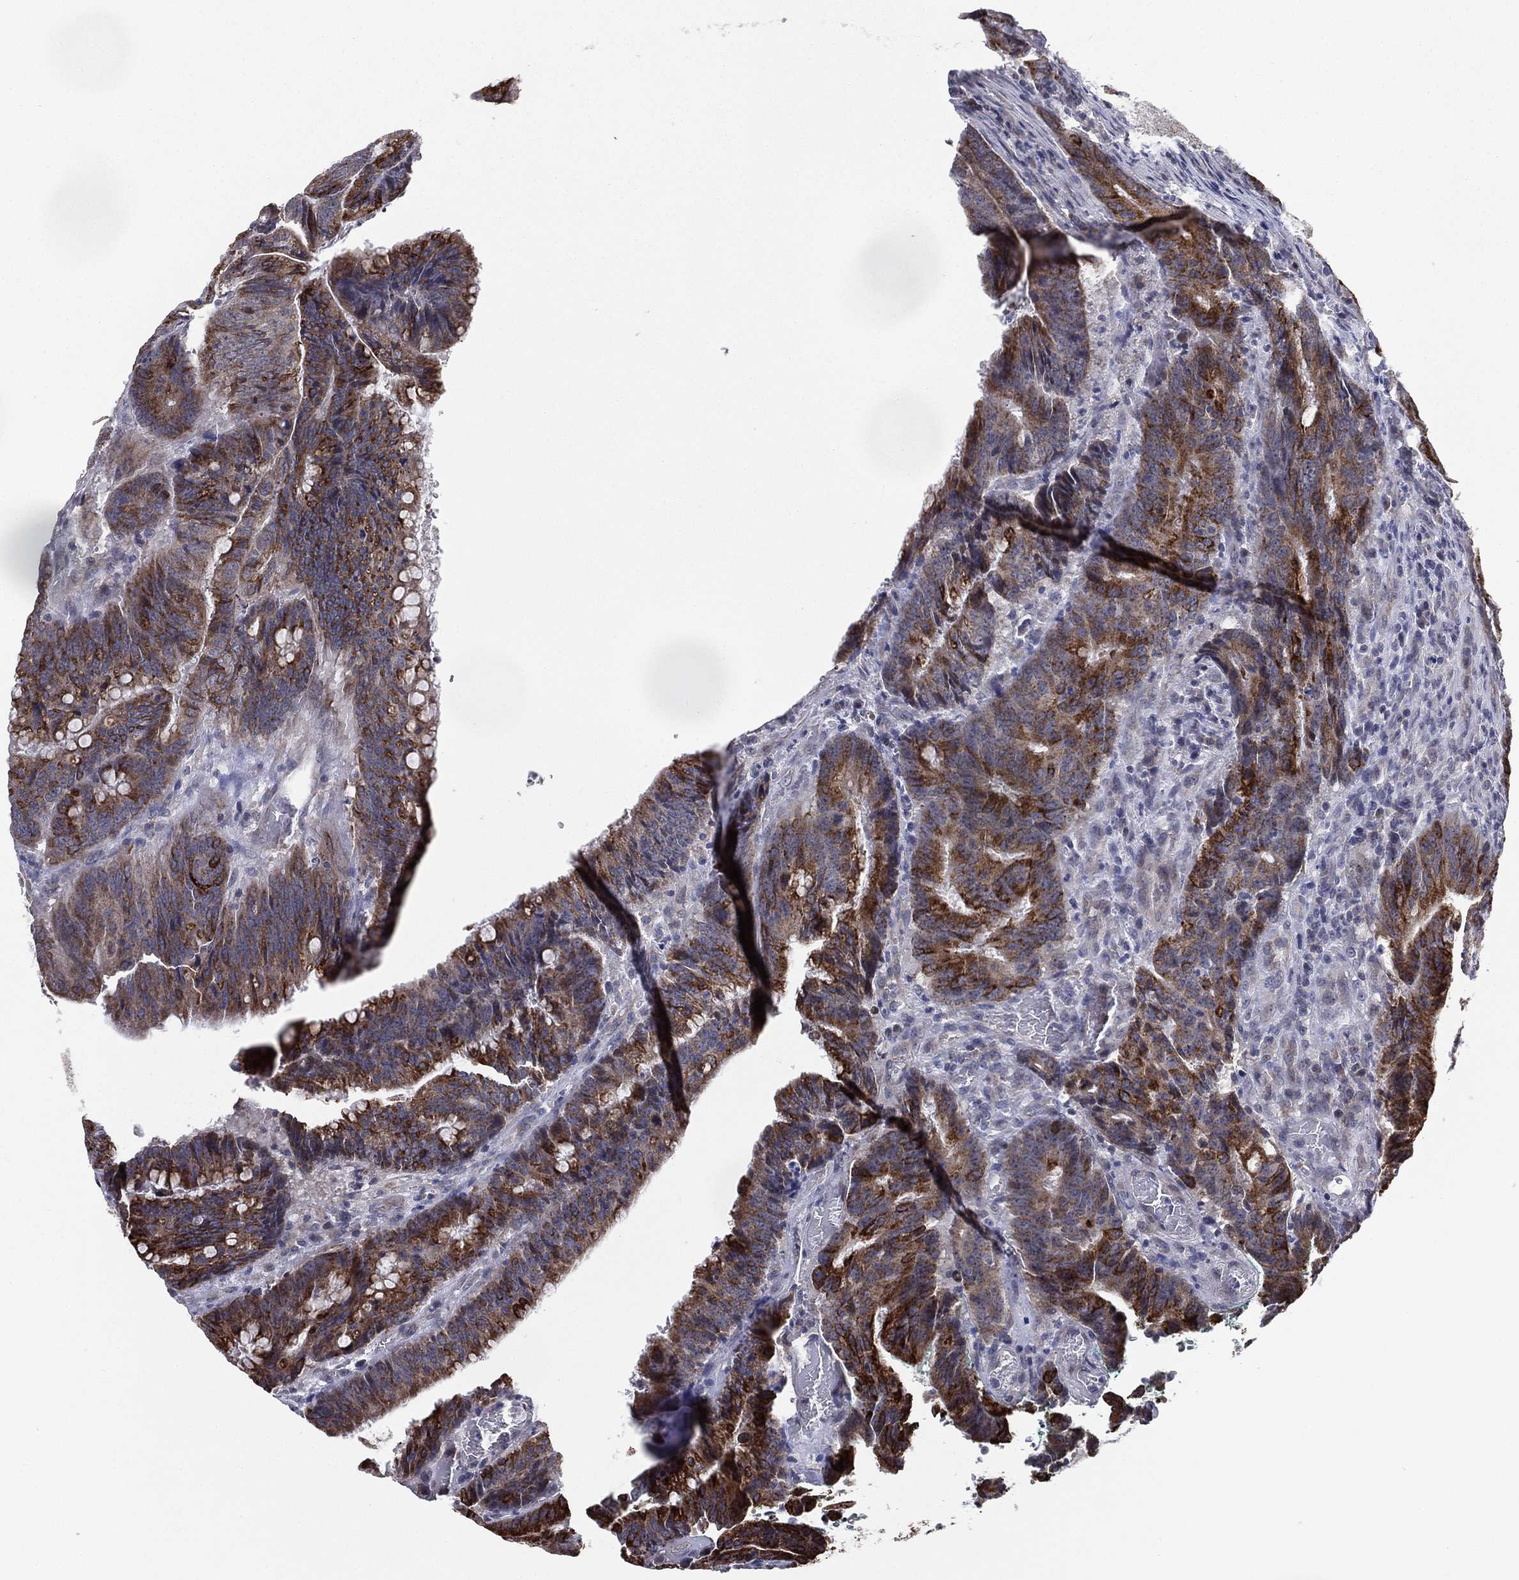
{"staining": {"intensity": "strong", "quantity": "25%-75%", "location": "cytoplasmic/membranous"}, "tissue": "colorectal cancer", "cell_type": "Tumor cells", "image_type": "cancer", "snomed": [{"axis": "morphology", "description": "Adenocarcinoma, NOS"}, {"axis": "topography", "description": "Colon"}], "caption": "Human adenocarcinoma (colorectal) stained with a protein marker shows strong staining in tumor cells.", "gene": "KAT14", "patient": {"sex": "female", "age": 87}}